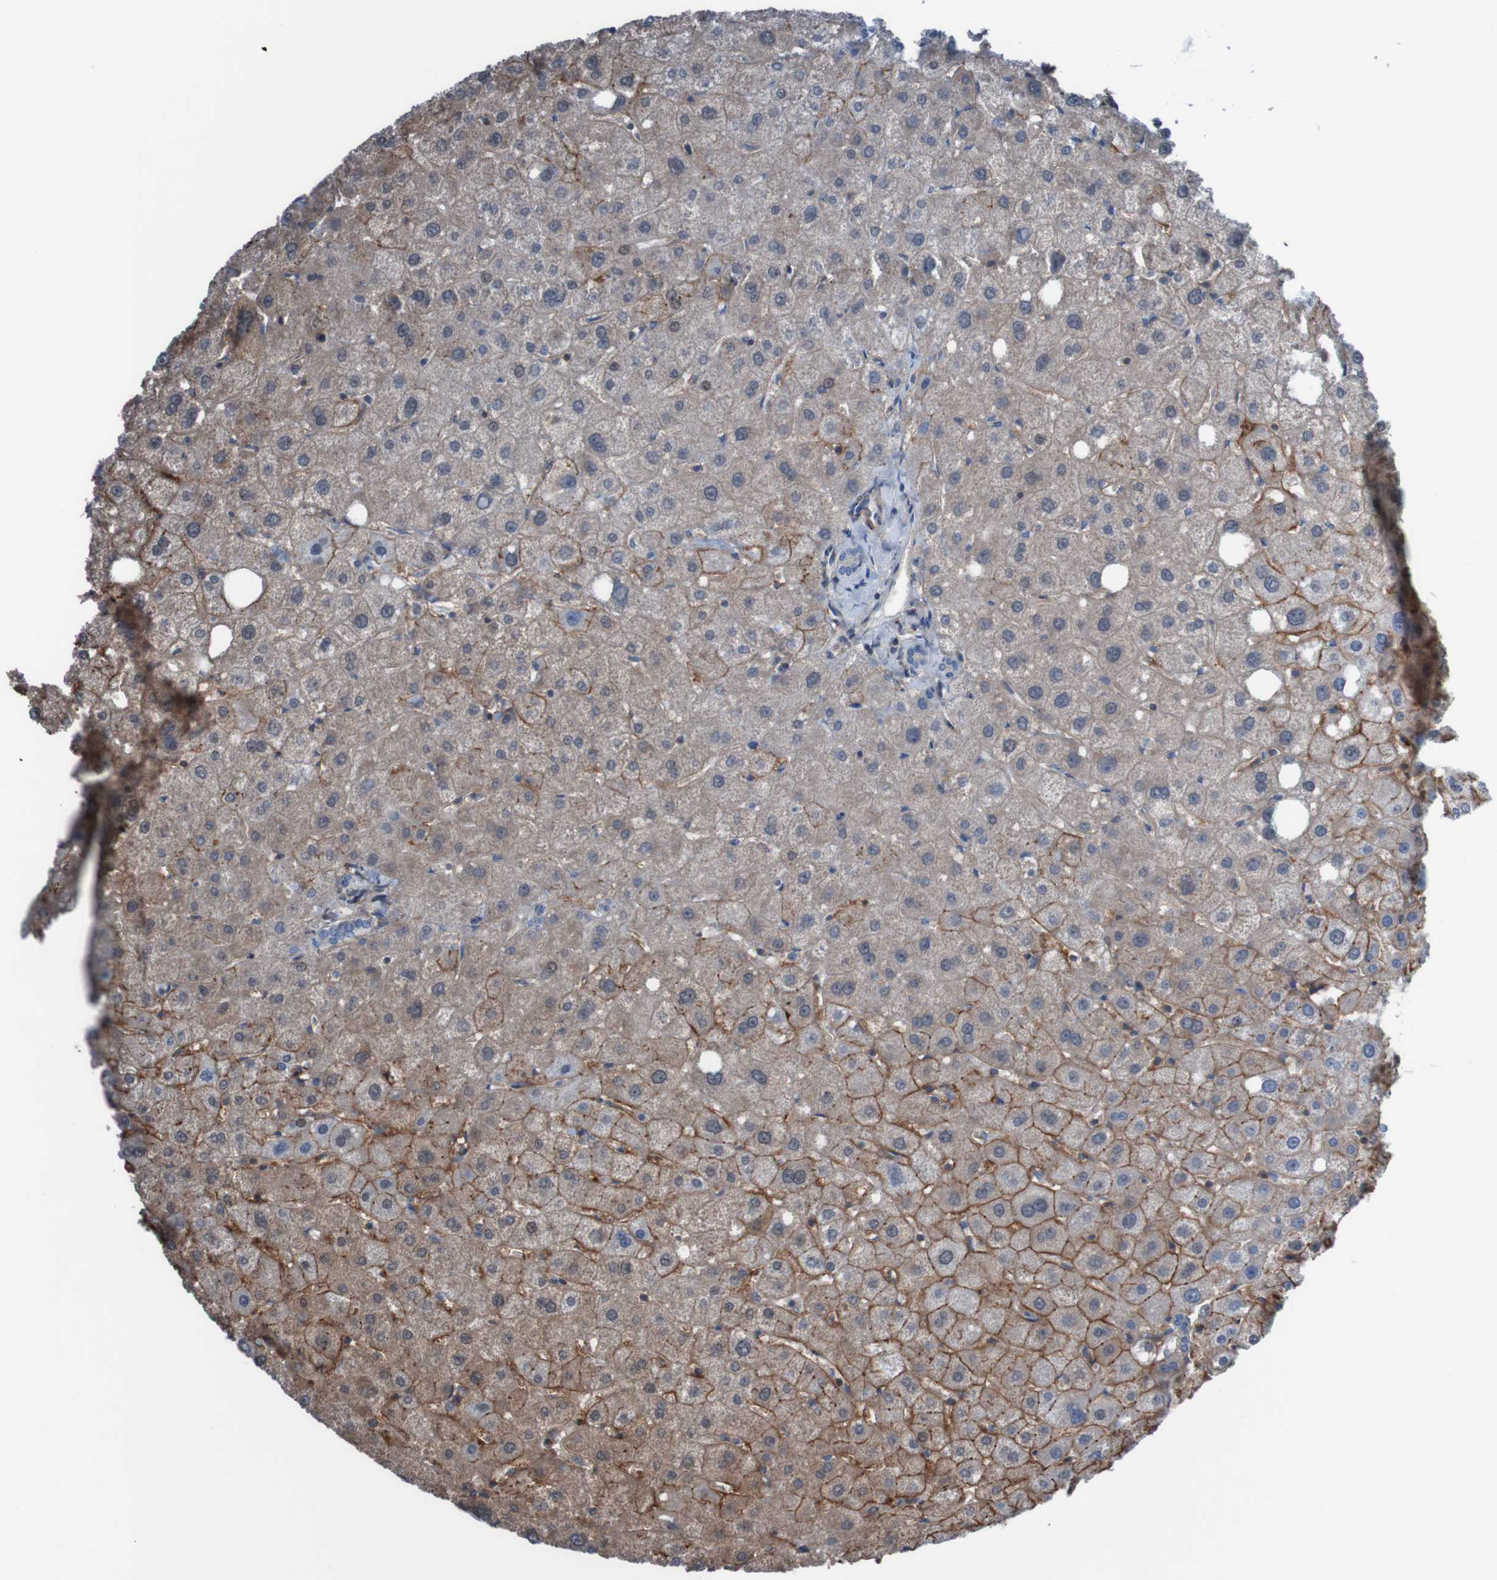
{"staining": {"intensity": "negative", "quantity": "none", "location": "none"}, "tissue": "liver", "cell_type": "Cholangiocytes", "image_type": "normal", "snomed": [{"axis": "morphology", "description": "Normal tissue, NOS"}, {"axis": "topography", "description": "Liver"}], "caption": "Cholangiocytes are negative for brown protein staining in benign liver. (DAB immunohistochemistry (IHC) visualized using brightfield microscopy, high magnification).", "gene": "PDGFB", "patient": {"sex": "male", "age": 73}}